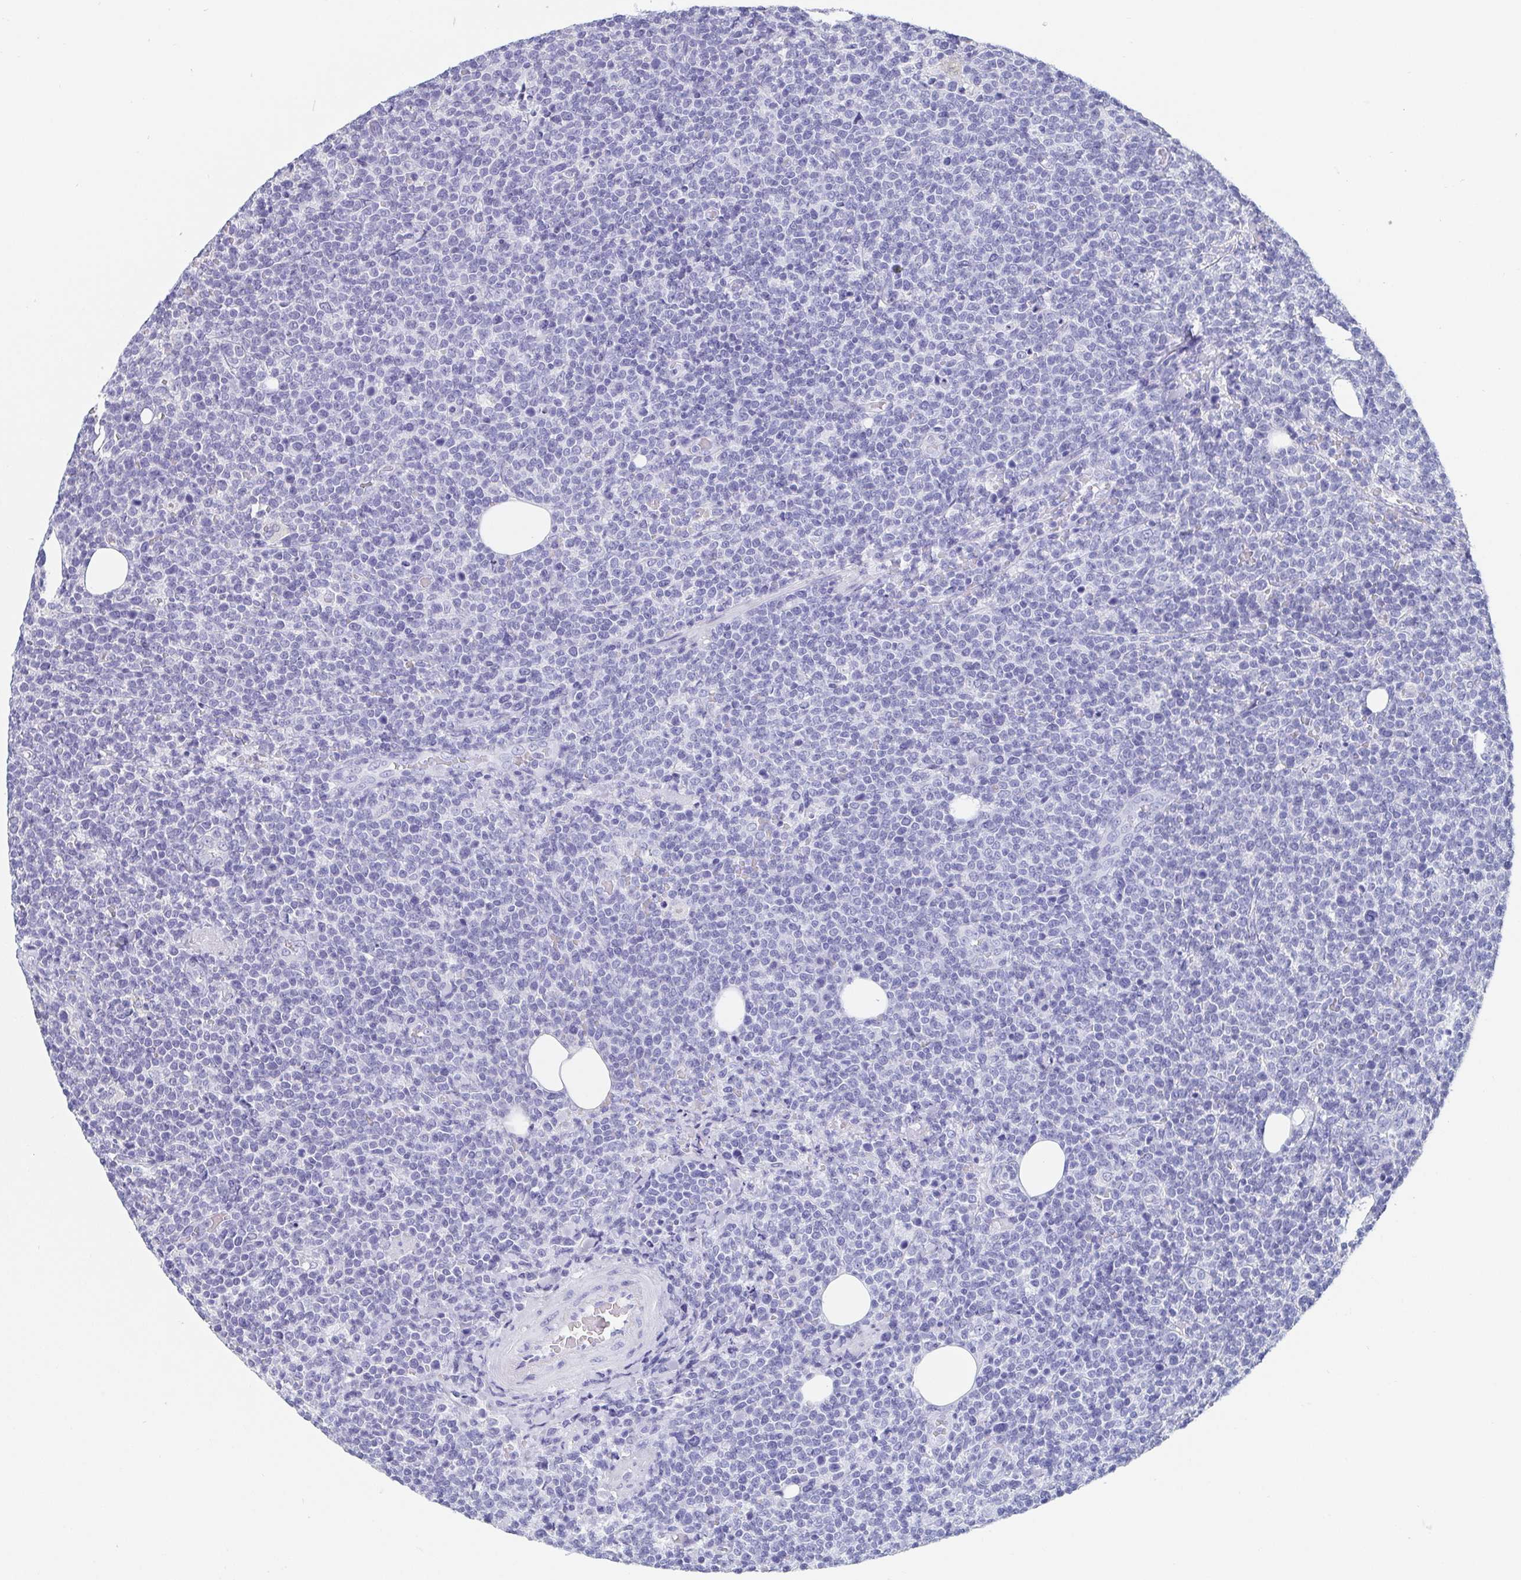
{"staining": {"intensity": "negative", "quantity": "none", "location": "none"}, "tissue": "lymphoma", "cell_type": "Tumor cells", "image_type": "cancer", "snomed": [{"axis": "morphology", "description": "Malignant lymphoma, non-Hodgkin's type, High grade"}, {"axis": "topography", "description": "Lymph node"}], "caption": "This is a photomicrograph of immunohistochemistry (IHC) staining of lymphoma, which shows no staining in tumor cells. (Brightfield microscopy of DAB immunohistochemistry (IHC) at high magnification).", "gene": "IDH1", "patient": {"sex": "male", "age": 61}}